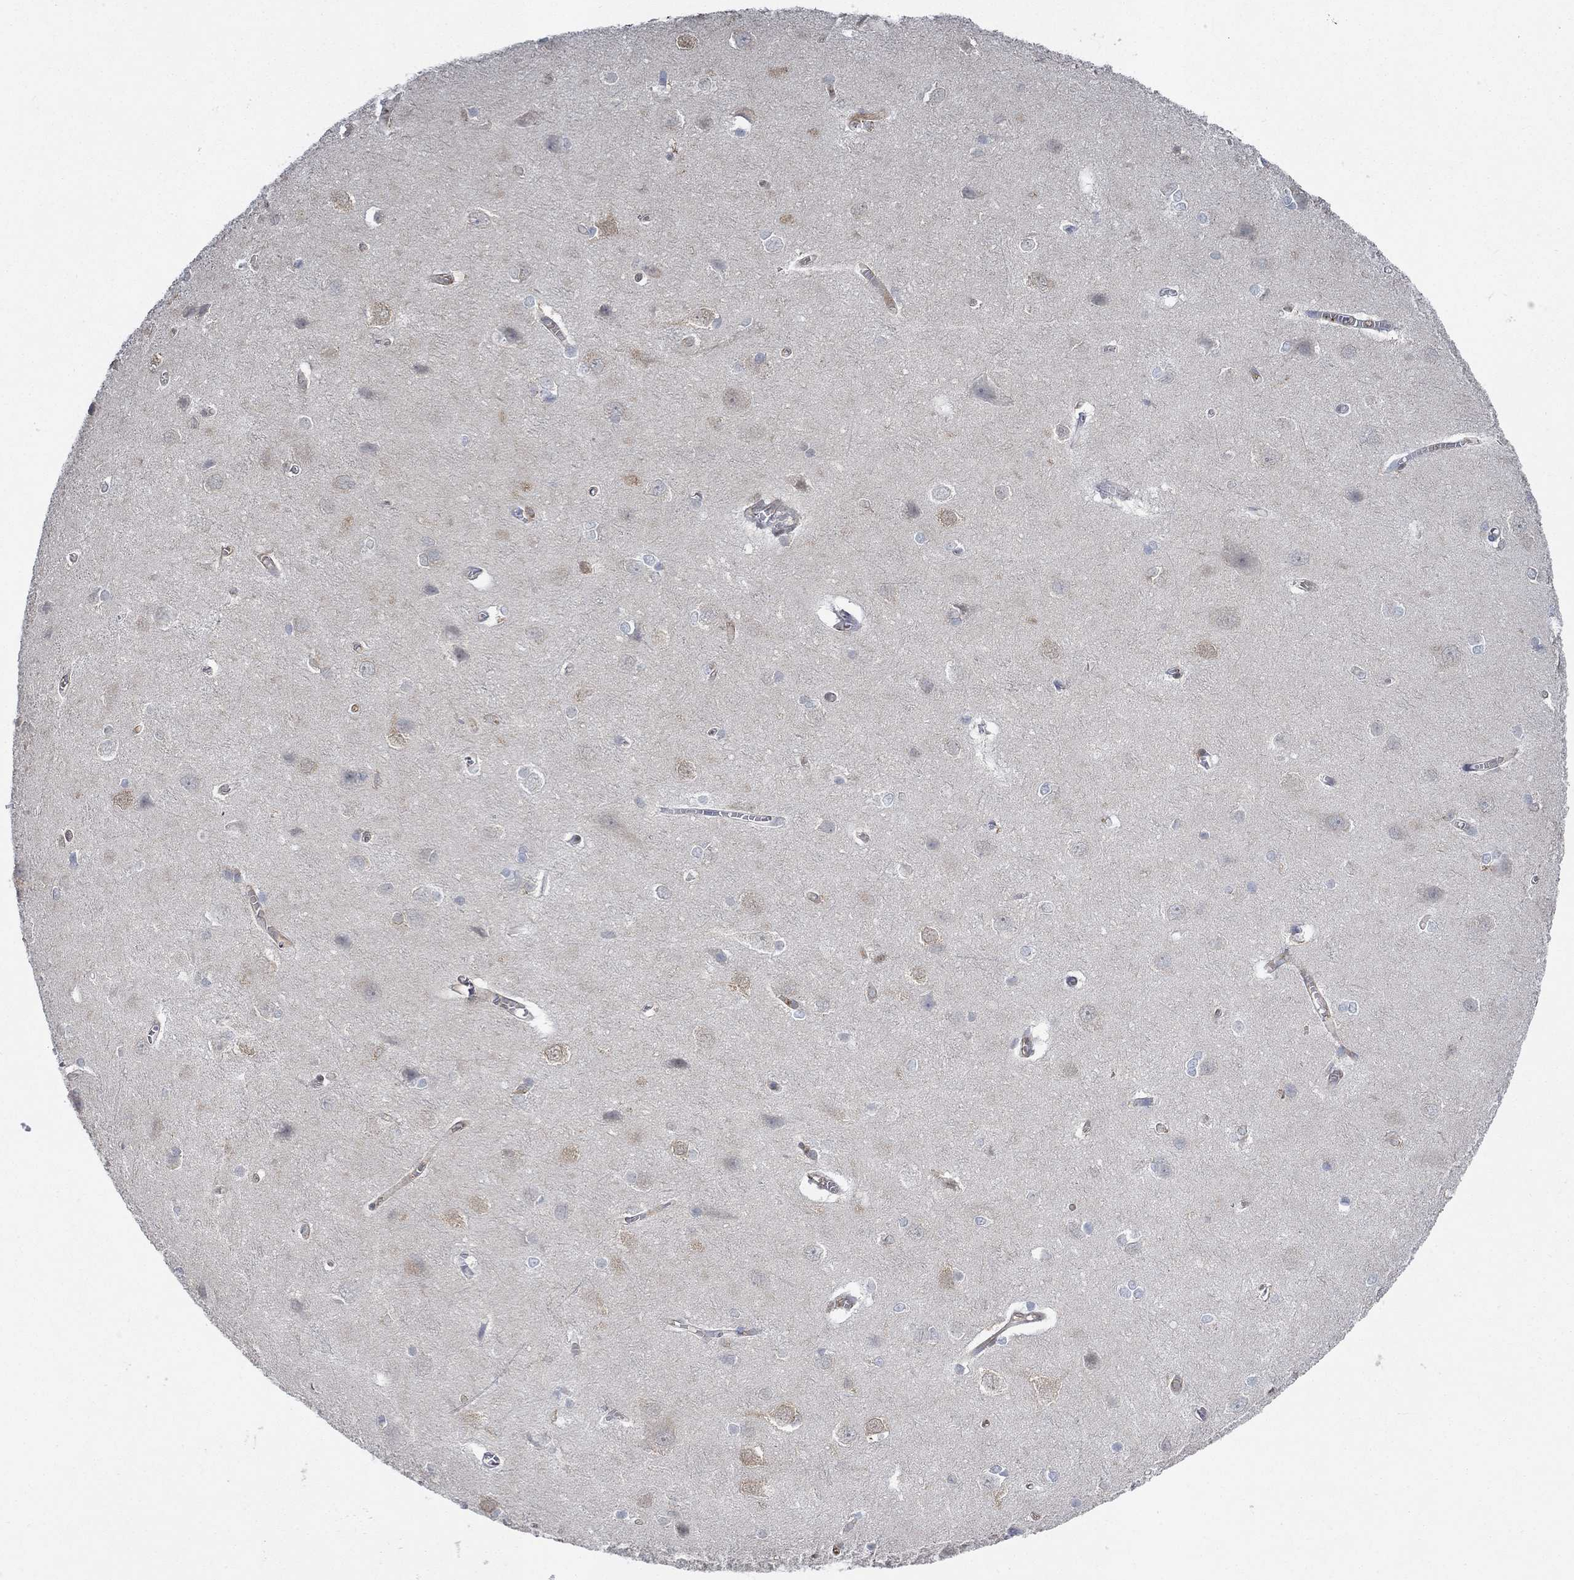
{"staining": {"intensity": "negative", "quantity": "none", "location": "none"}, "tissue": "cerebral cortex", "cell_type": "Endothelial cells", "image_type": "normal", "snomed": [{"axis": "morphology", "description": "Normal tissue, NOS"}, {"axis": "topography", "description": "Cerebral cortex"}], "caption": "The photomicrograph exhibits no staining of endothelial cells in normal cerebral cortex.", "gene": "MTHFR", "patient": {"sex": "male", "age": 37}}